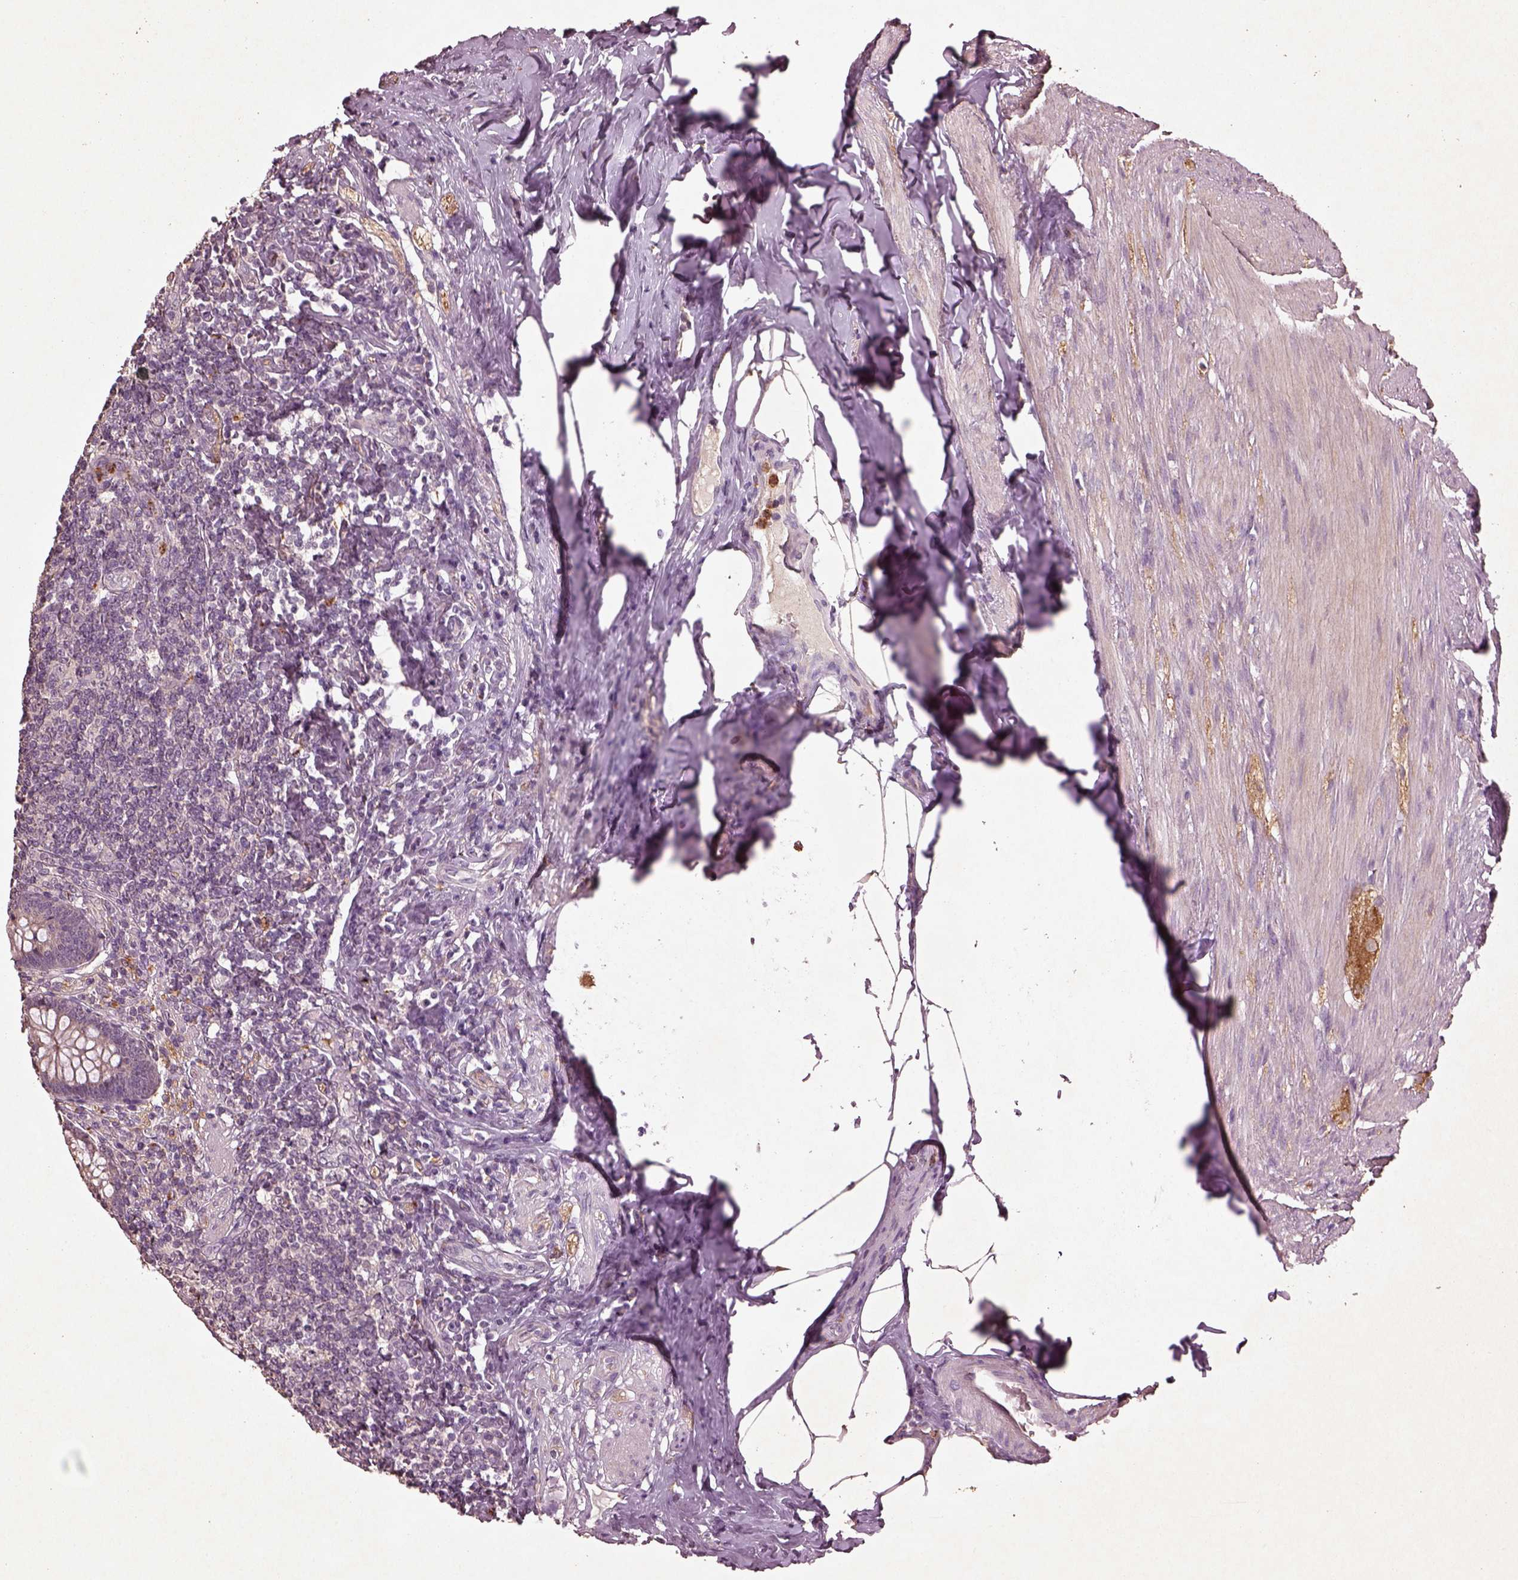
{"staining": {"intensity": "negative", "quantity": "none", "location": "none"}, "tissue": "appendix", "cell_type": "Glandular cells", "image_type": "normal", "snomed": [{"axis": "morphology", "description": "Normal tissue, NOS"}, {"axis": "topography", "description": "Appendix"}], "caption": "Immunohistochemistry of normal appendix shows no expression in glandular cells. (DAB (3,3'-diaminobenzidine) IHC visualized using brightfield microscopy, high magnification).", "gene": "RUFY3", "patient": {"sex": "male", "age": 47}}